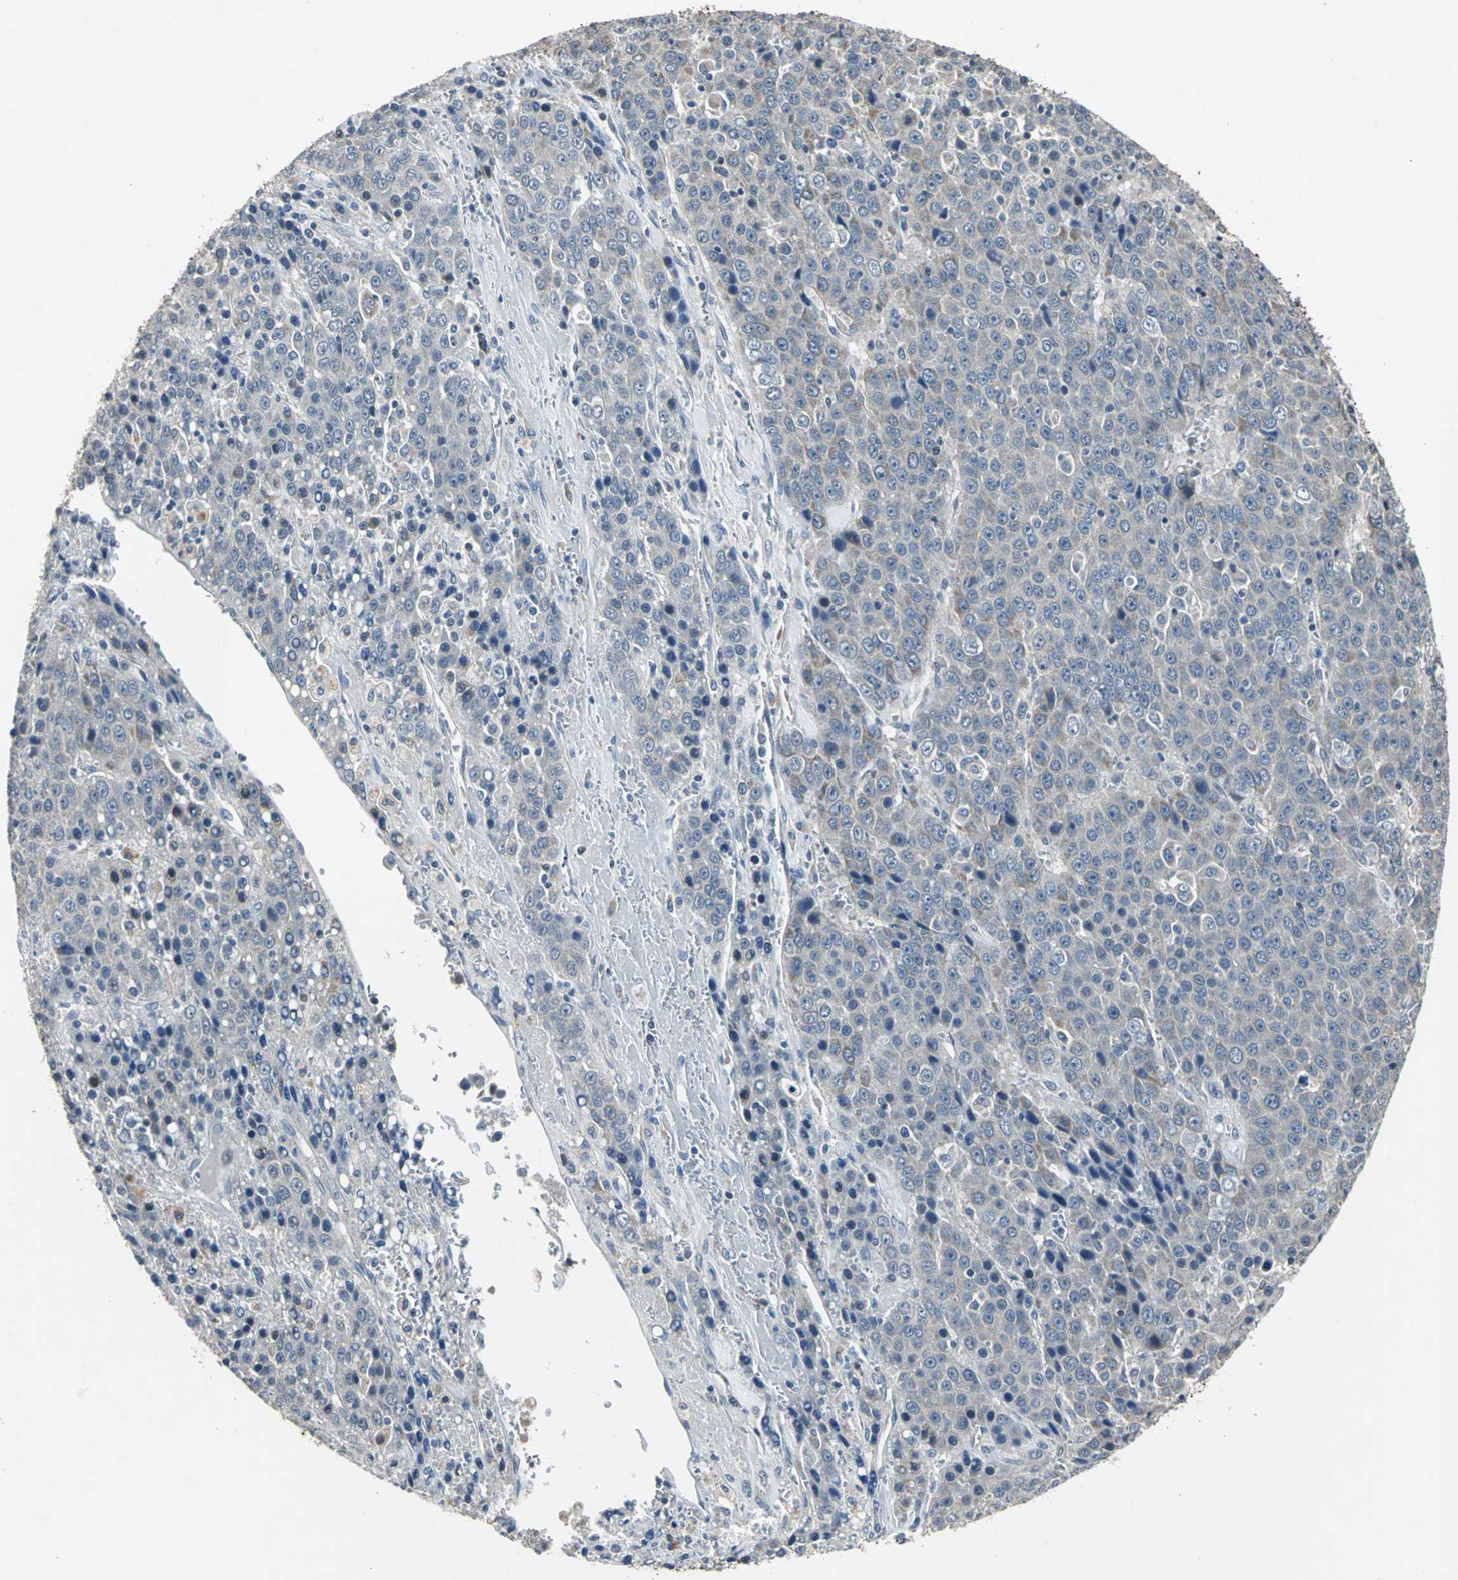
{"staining": {"intensity": "weak", "quantity": "25%-75%", "location": "cytoplasmic/membranous"}, "tissue": "liver cancer", "cell_type": "Tumor cells", "image_type": "cancer", "snomed": [{"axis": "morphology", "description": "Carcinoma, Hepatocellular, NOS"}, {"axis": "topography", "description": "Liver"}], "caption": "Weak cytoplasmic/membranous staining is appreciated in approximately 25%-75% of tumor cells in liver cancer (hepatocellular carcinoma). (IHC, brightfield microscopy, high magnification).", "gene": "JADE3", "patient": {"sex": "female", "age": 53}}